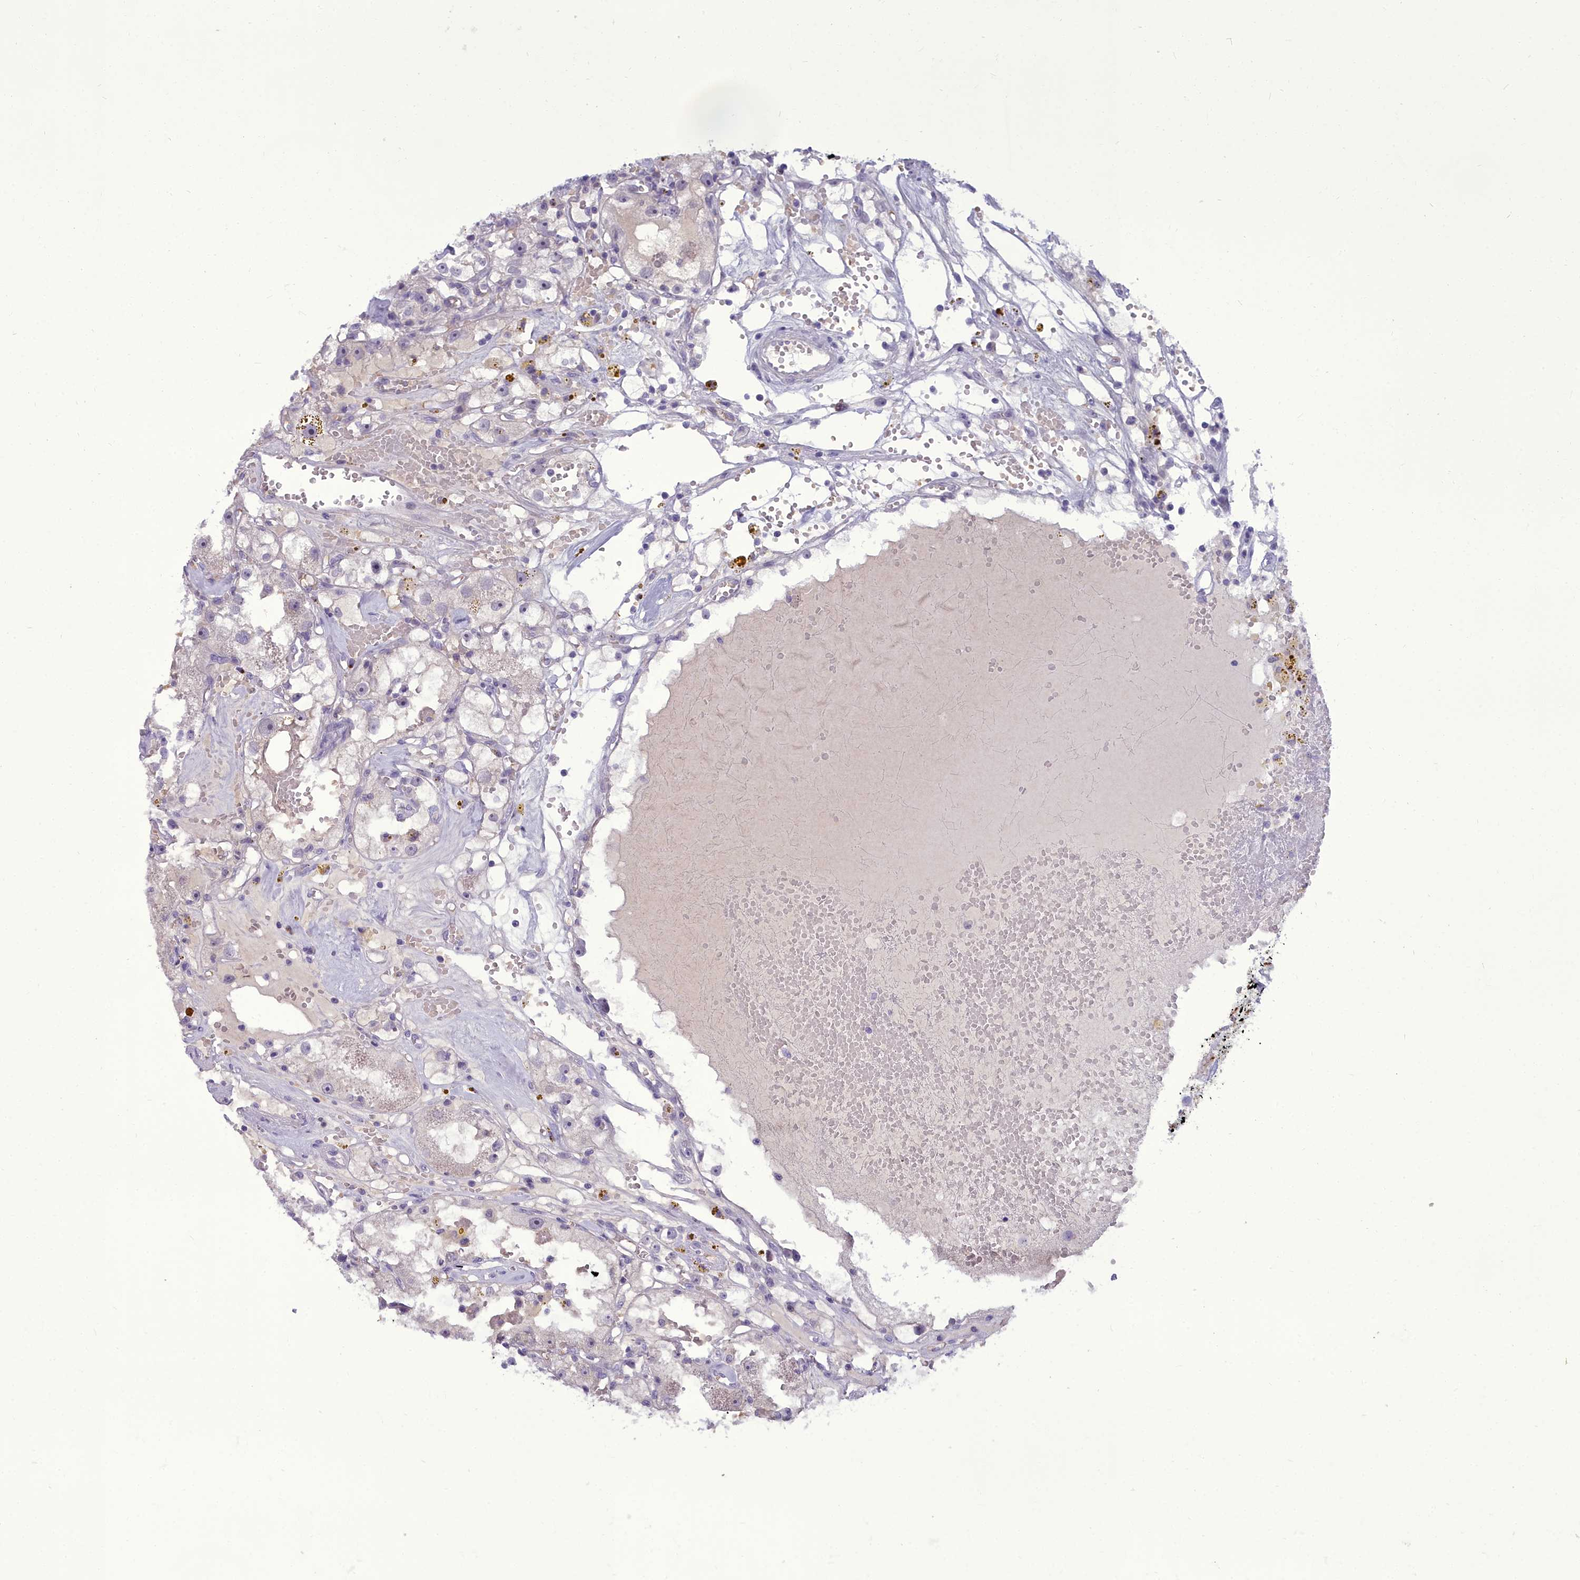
{"staining": {"intensity": "negative", "quantity": "none", "location": "none"}, "tissue": "renal cancer", "cell_type": "Tumor cells", "image_type": "cancer", "snomed": [{"axis": "morphology", "description": "Adenocarcinoma, NOS"}, {"axis": "topography", "description": "Kidney"}], "caption": "Immunohistochemistry image of neoplastic tissue: adenocarcinoma (renal) stained with DAB exhibits no significant protein staining in tumor cells. (DAB IHC visualized using brightfield microscopy, high magnification).", "gene": "OSTN", "patient": {"sex": "male", "age": 56}}